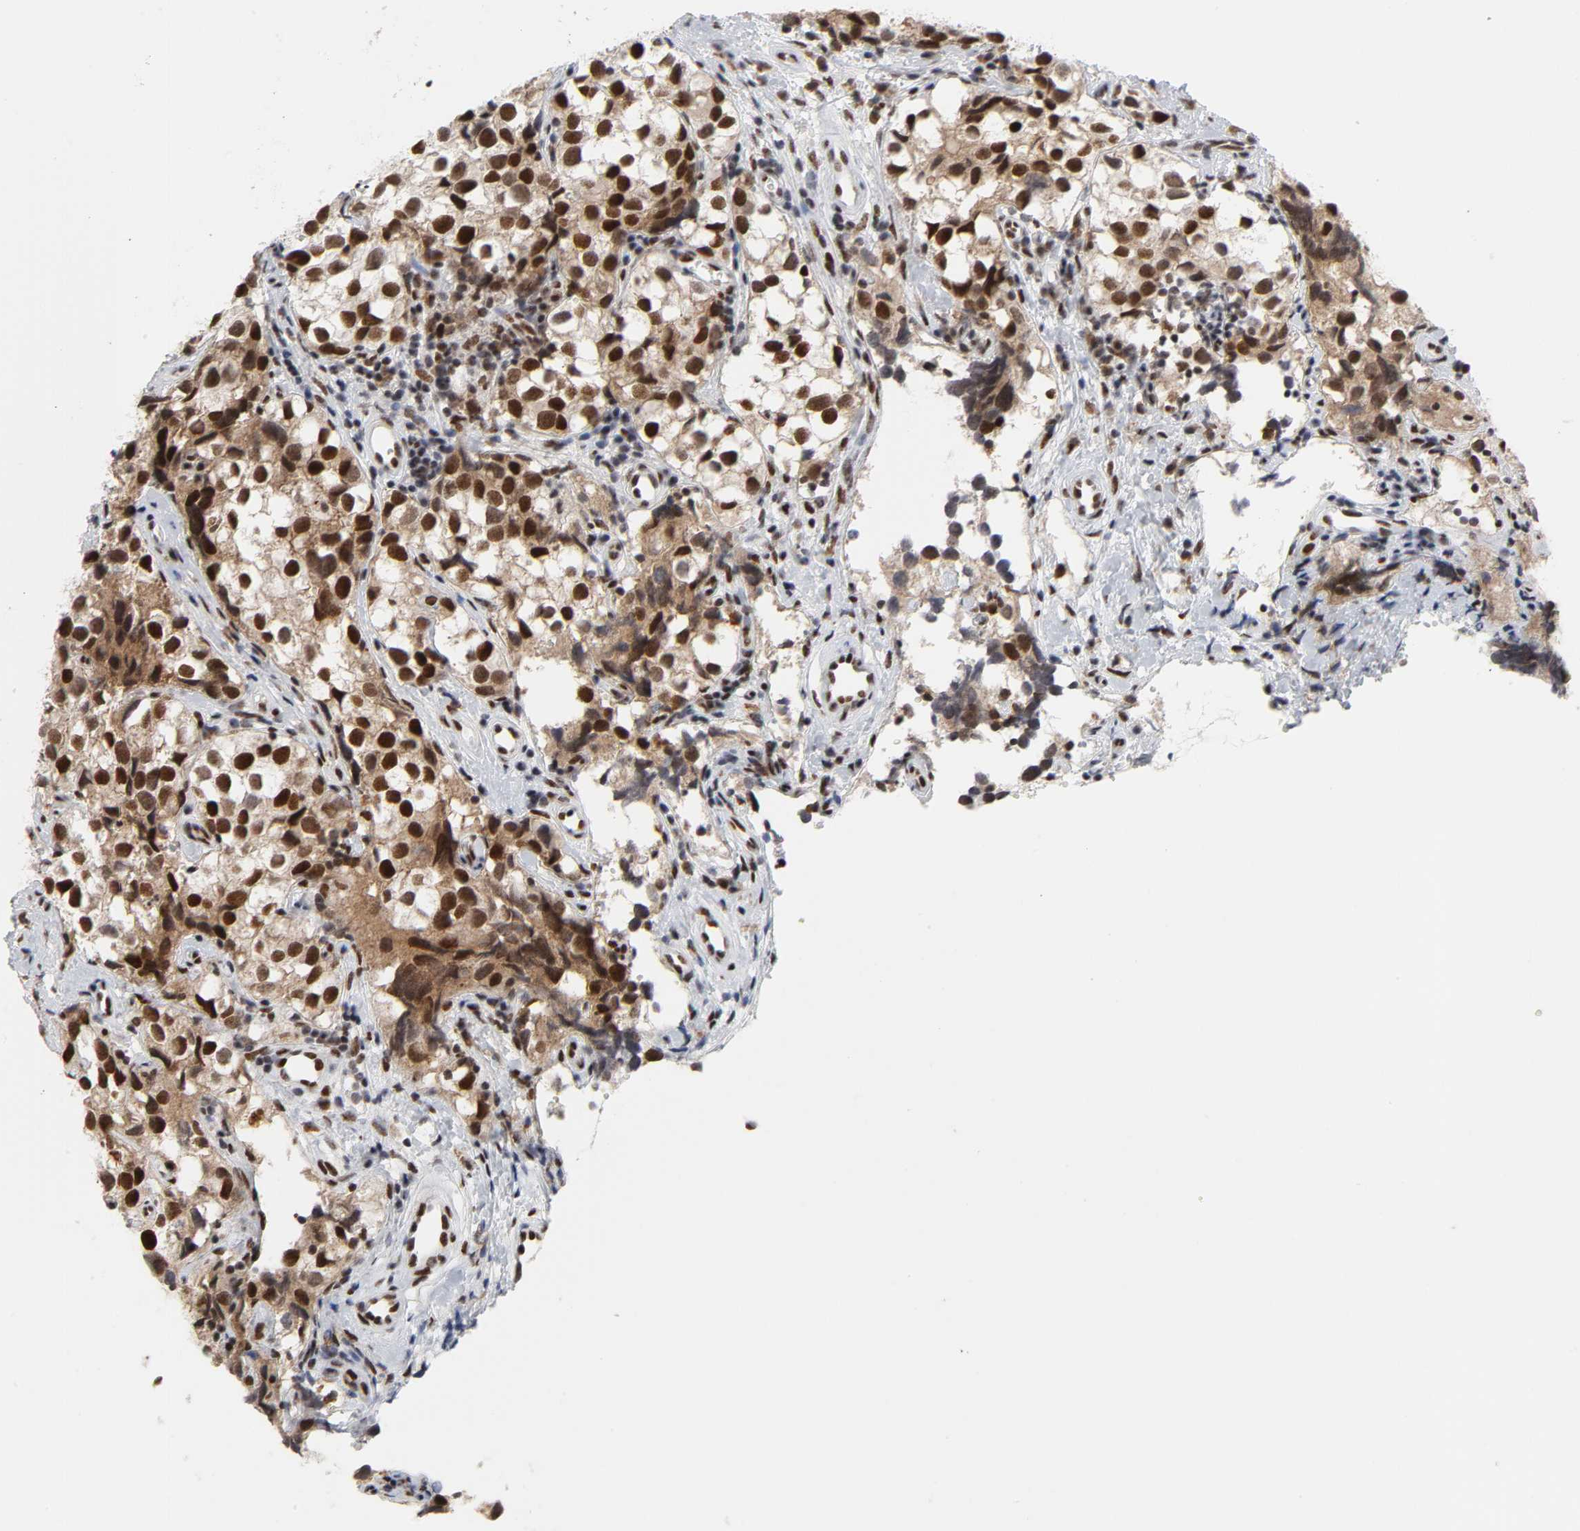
{"staining": {"intensity": "strong", "quantity": ">75%", "location": "nuclear"}, "tissue": "testis cancer", "cell_type": "Tumor cells", "image_type": "cancer", "snomed": [{"axis": "morphology", "description": "Seminoma, NOS"}, {"axis": "topography", "description": "Testis"}], "caption": "Testis seminoma was stained to show a protein in brown. There is high levels of strong nuclear positivity in approximately >75% of tumor cells.", "gene": "CREBBP", "patient": {"sex": "male", "age": 39}}